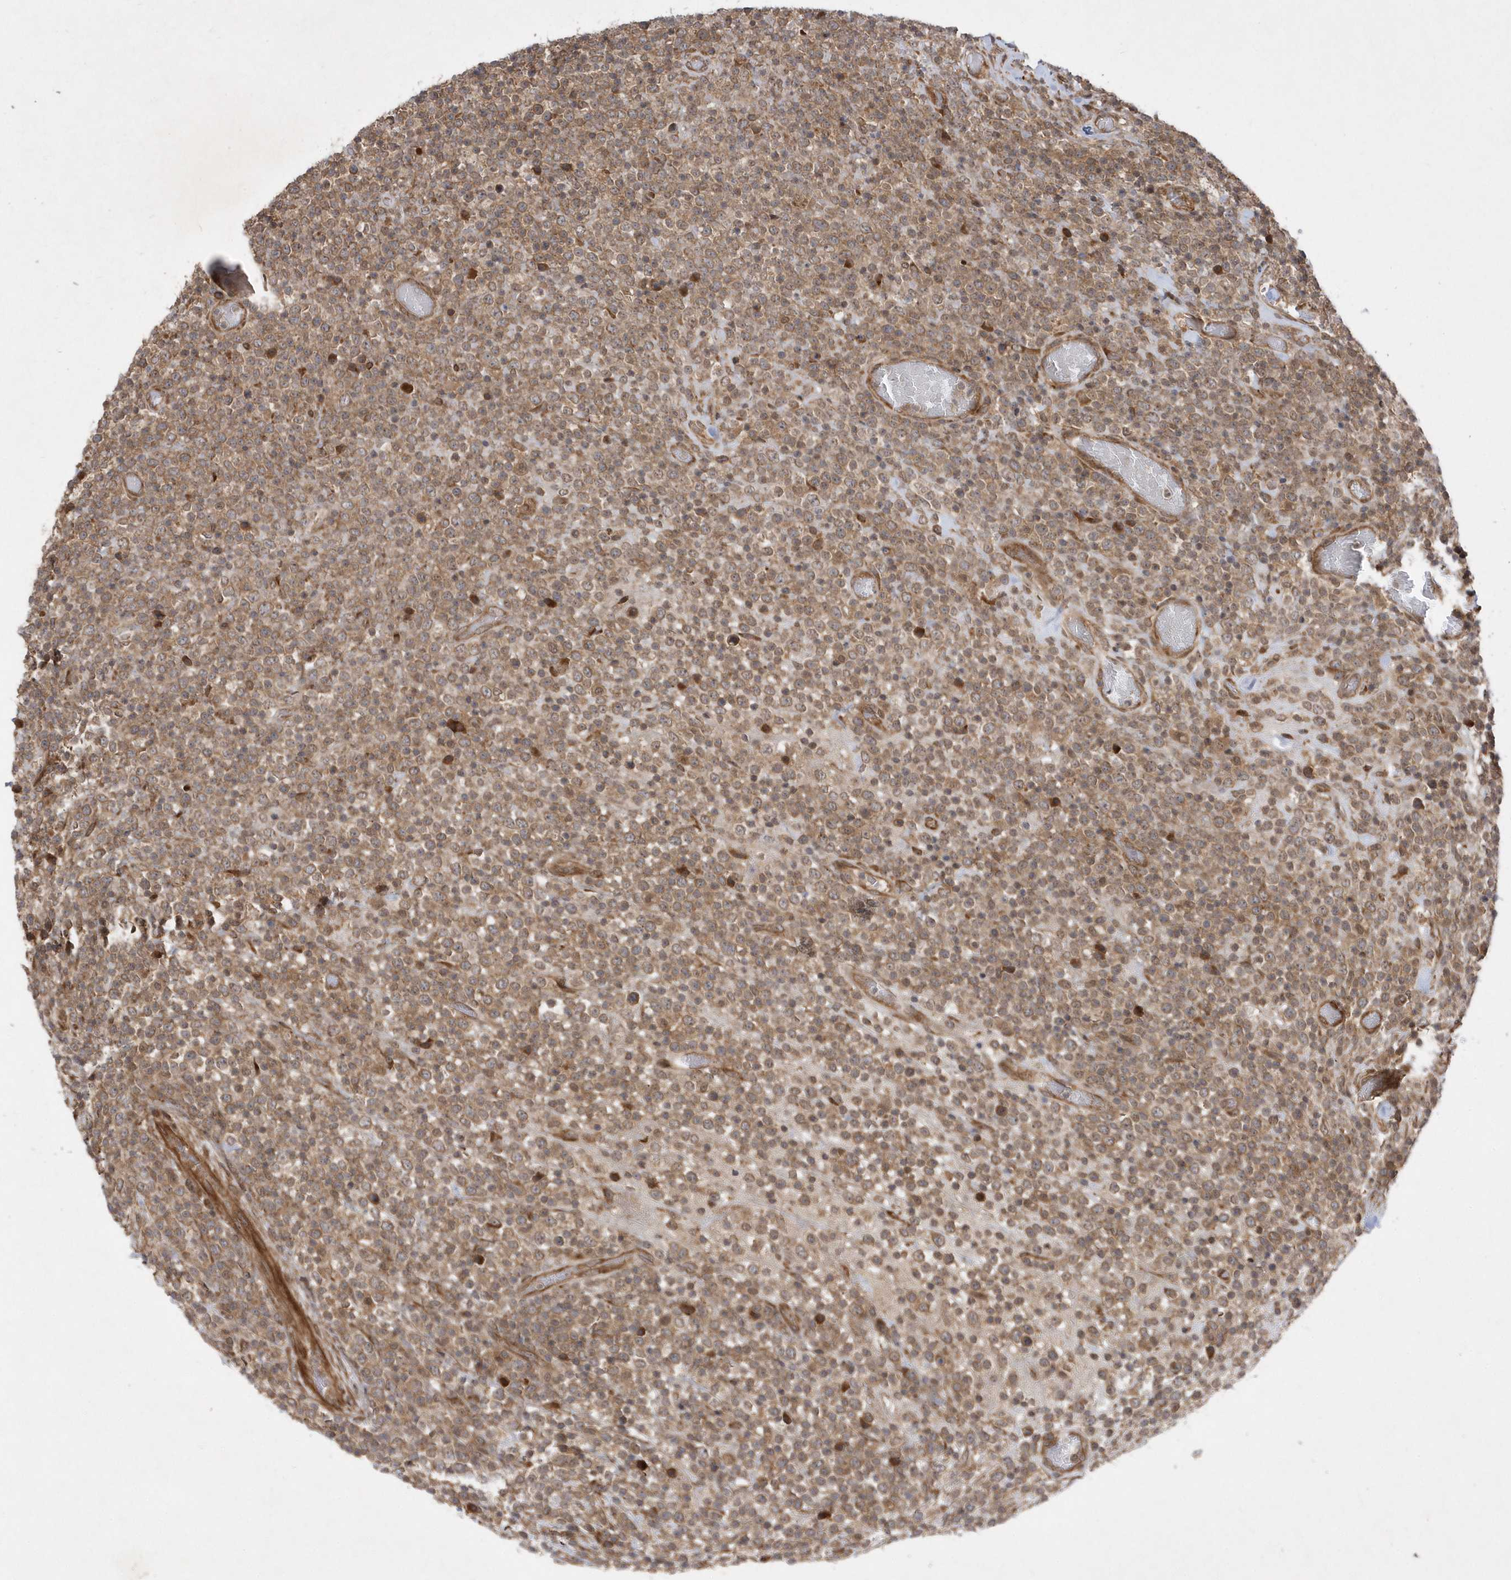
{"staining": {"intensity": "moderate", "quantity": ">75%", "location": "cytoplasmic/membranous"}, "tissue": "lymphoma", "cell_type": "Tumor cells", "image_type": "cancer", "snomed": [{"axis": "morphology", "description": "Malignant lymphoma, non-Hodgkin's type, High grade"}, {"axis": "topography", "description": "Colon"}], "caption": "Moderate cytoplasmic/membranous expression for a protein is appreciated in approximately >75% of tumor cells of malignant lymphoma, non-Hodgkin's type (high-grade) using IHC.", "gene": "GFM2", "patient": {"sex": "female", "age": 53}}